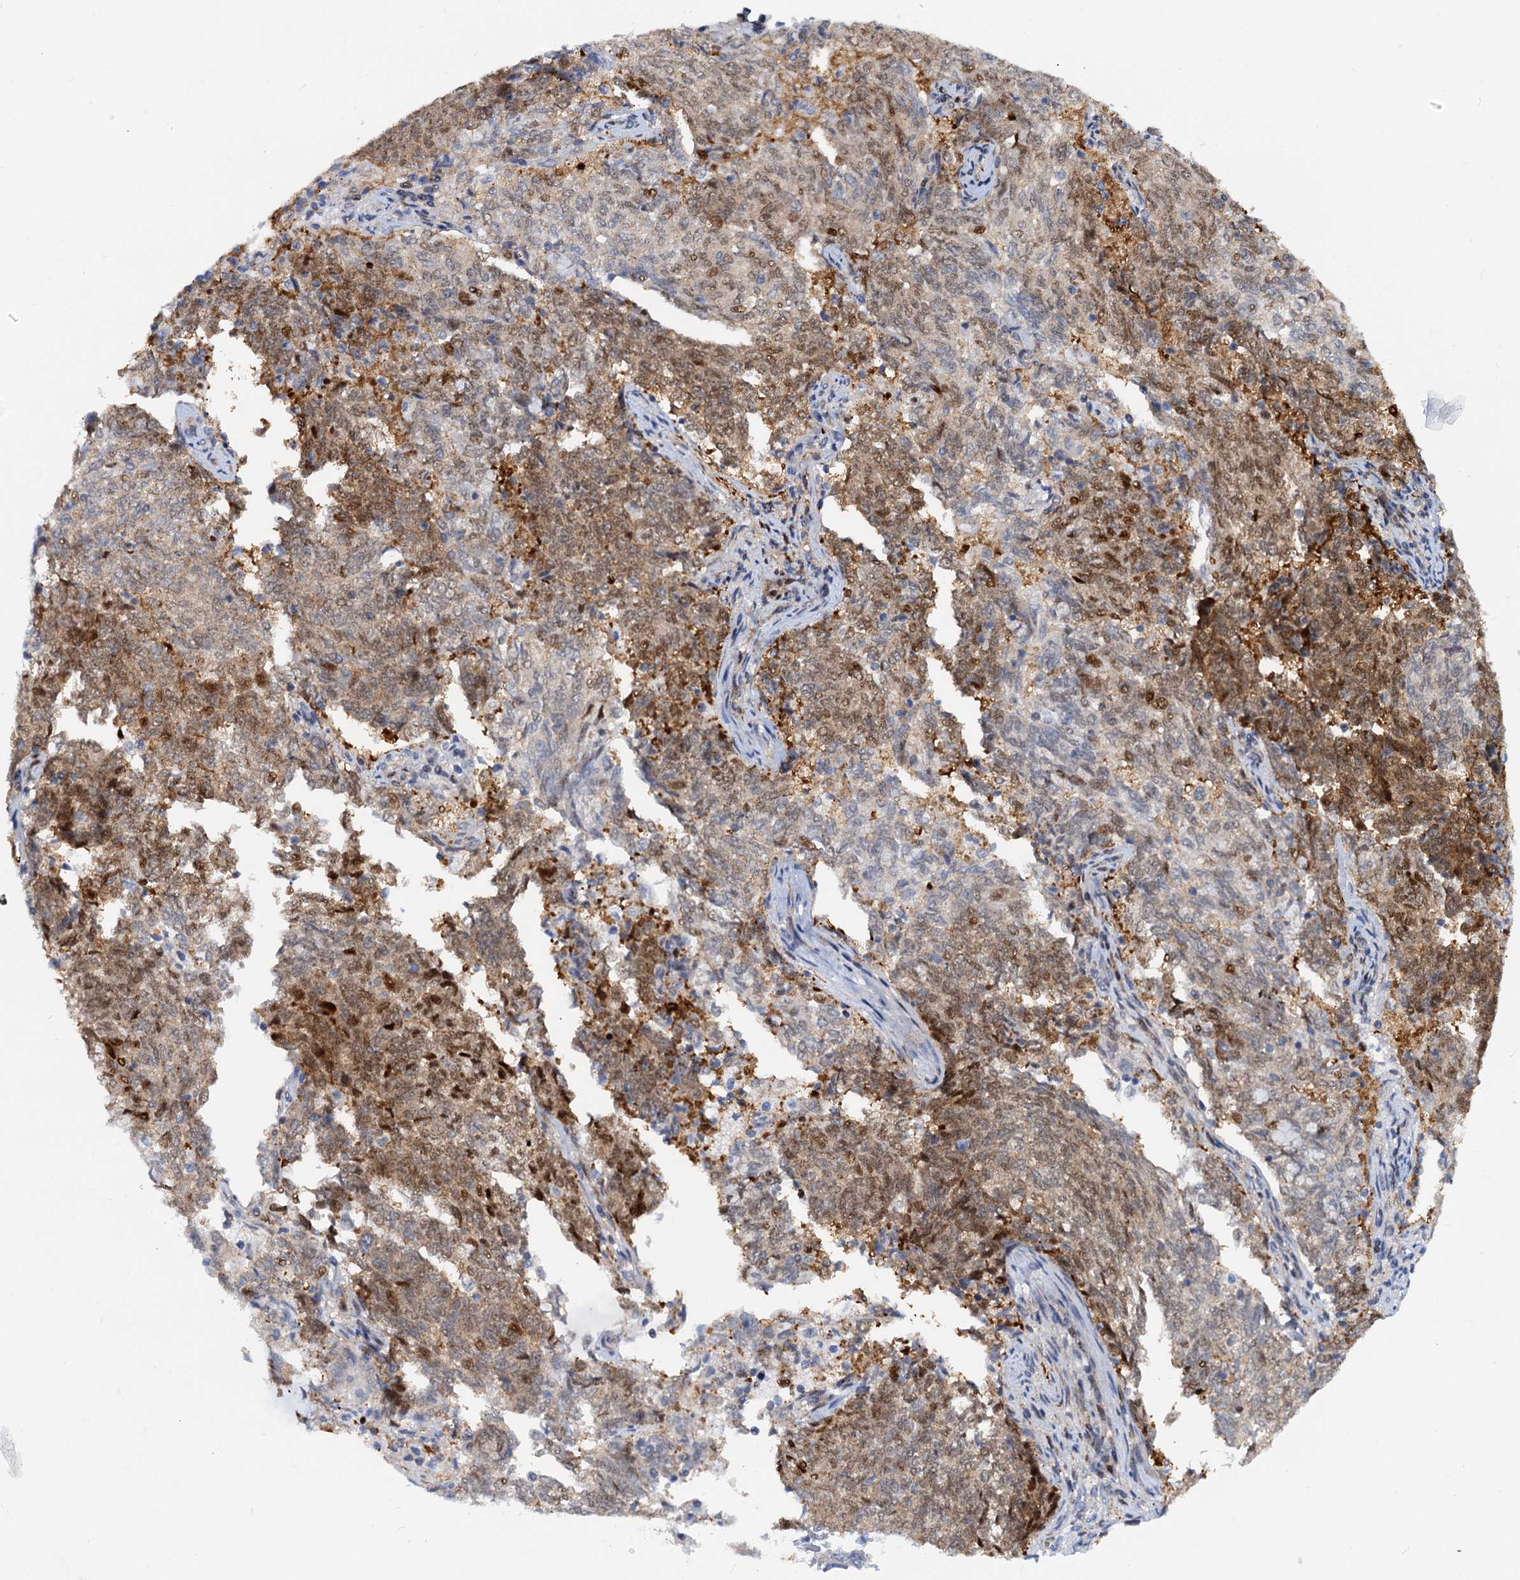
{"staining": {"intensity": "moderate", "quantity": "25%-75%", "location": "cytoplasmic/membranous,nuclear"}, "tissue": "endometrial cancer", "cell_type": "Tumor cells", "image_type": "cancer", "snomed": [{"axis": "morphology", "description": "Adenocarcinoma, NOS"}, {"axis": "topography", "description": "Endometrium"}], "caption": "Moderate cytoplasmic/membranous and nuclear expression for a protein is present in approximately 25%-75% of tumor cells of endometrial cancer using immunohistochemistry (IHC).", "gene": "PTGES3", "patient": {"sex": "female", "age": 80}}